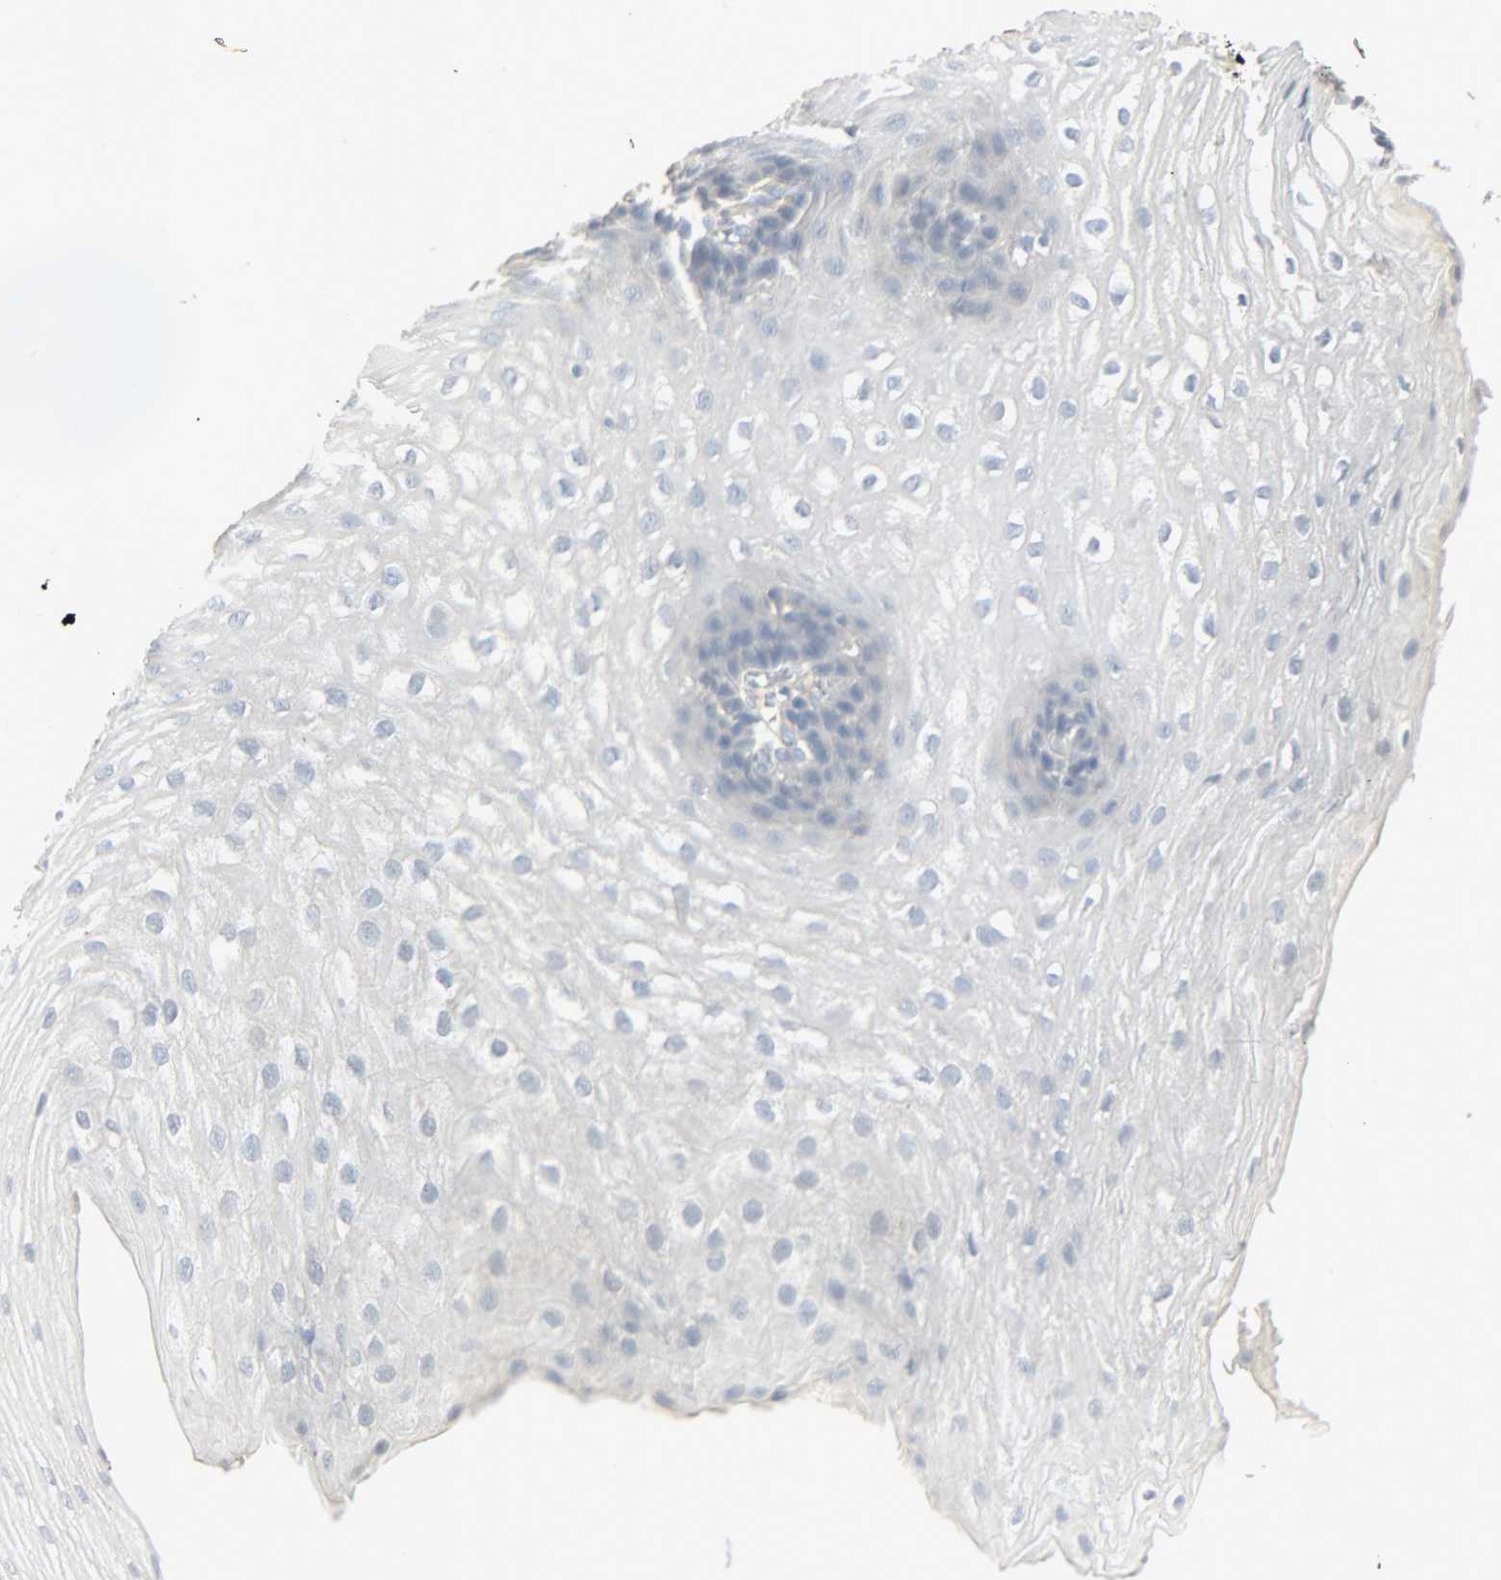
{"staining": {"intensity": "negative", "quantity": "none", "location": "none"}, "tissue": "esophagus", "cell_type": "Squamous epithelial cells", "image_type": "normal", "snomed": [{"axis": "morphology", "description": "Normal tissue, NOS"}, {"axis": "topography", "description": "Esophagus"}], "caption": "Image shows no protein positivity in squamous epithelial cells of normal esophagus.", "gene": "ENPEP", "patient": {"sex": "male", "age": 48}}